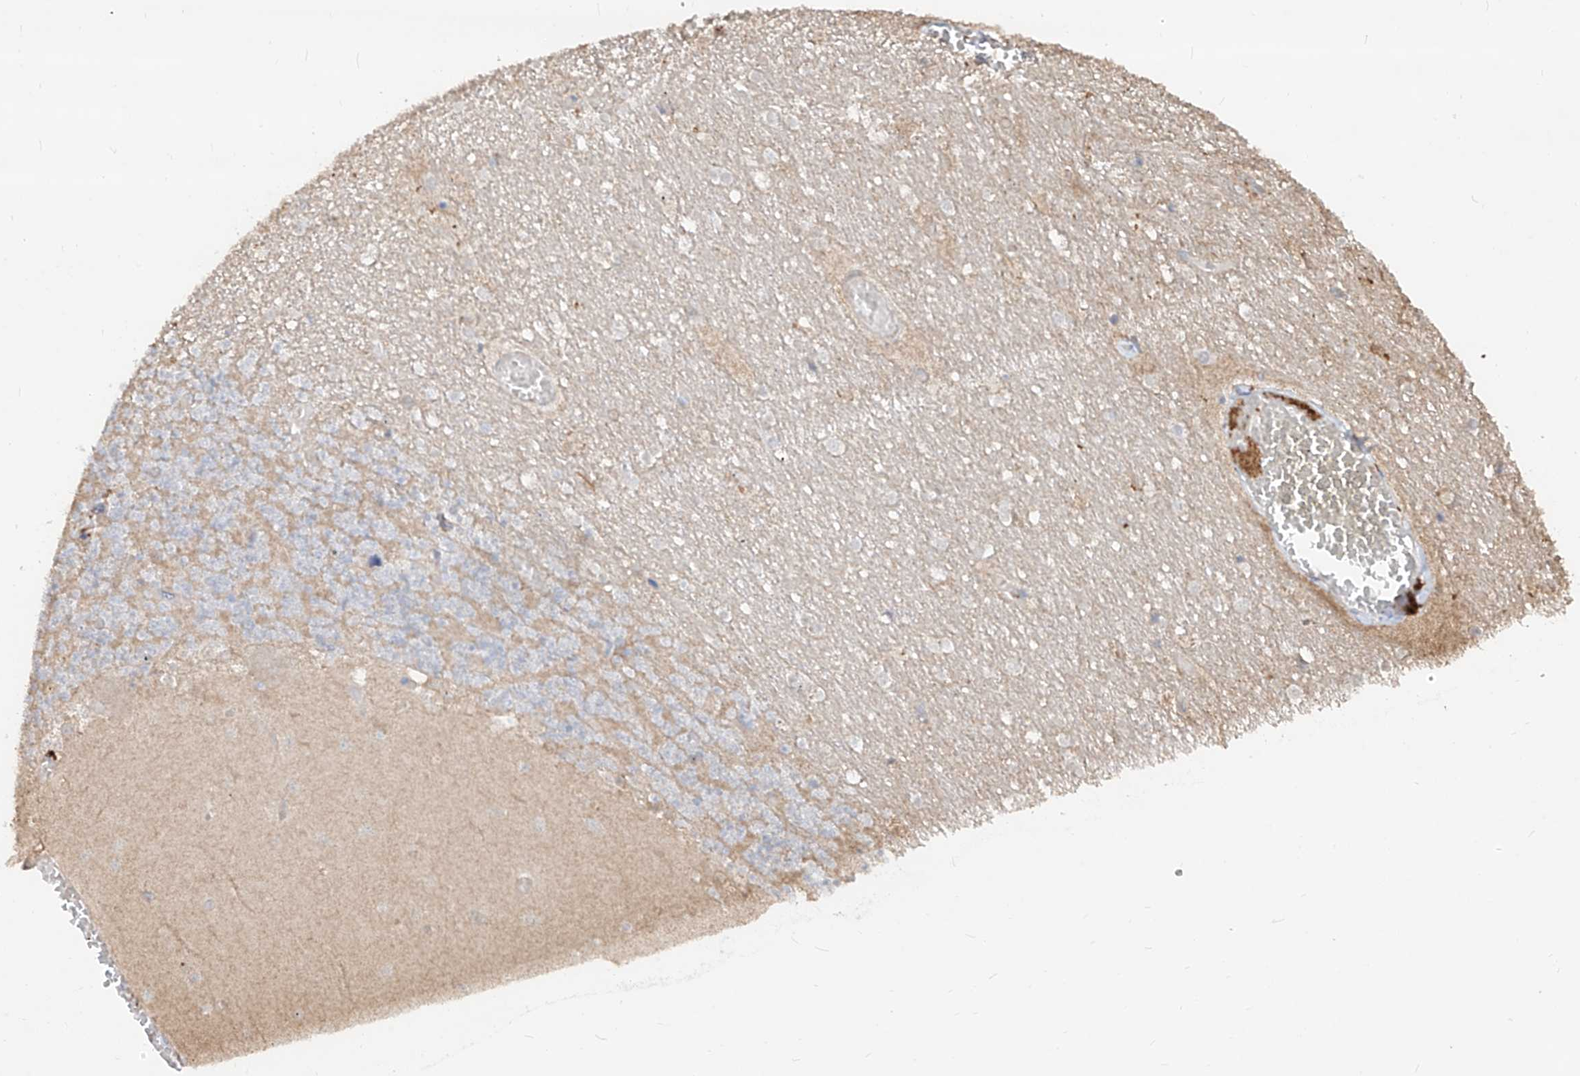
{"staining": {"intensity": "weak", "quantity": "25%-75%", "location": "cytoplasmic/membranous"}, "tissue": "cerebellum", "cell_type": "Cells in granular layer", "image_type": "normal", "snomed": [{"axis": "morphology", "description": "Normal tissue, NOS"}, {"axis": "topography", "description": "Cerebellum"}], "caption": "The histopathology image displays immunohistochemical staining of normal cerebellum. There is weak cytoplasmic/membranous positivity is appreciated in approximately 25%-75% of cells in granular layer.", "gene": "EDN1", "patient": {"sex": "female", "age": 28}}